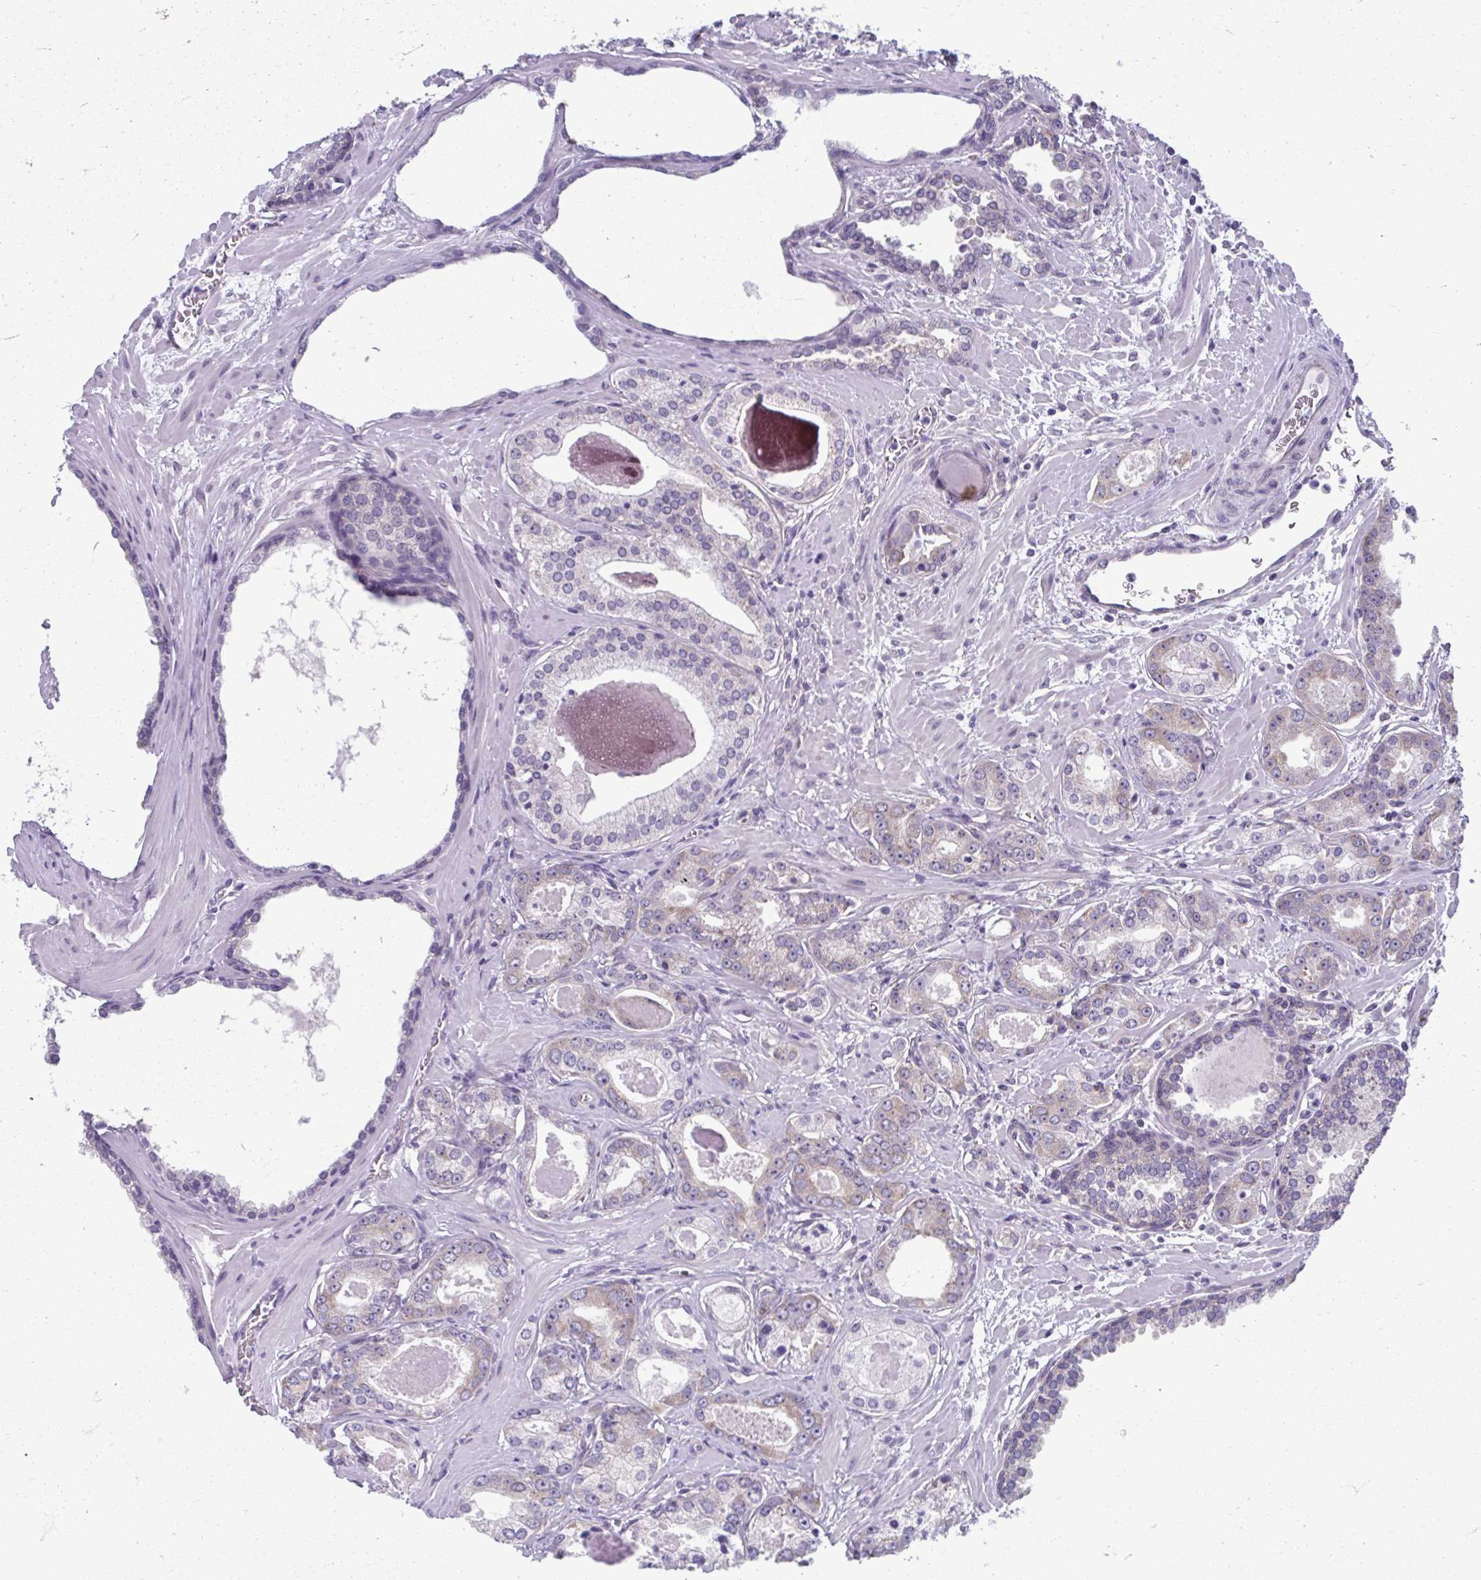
{"staining": {"intensity": "weak", "quantity": "<25%", "location": "cytoplasmic/membranous"}, "tissue": "prostate cancer", "cell_type": "Tumor cells", "image_type": "cancer", "snomed": [{"axis": "morphology", "description": "Adenocarcinoma, Low grade"}, {"axis": "topography", "description": "Prostate"}], "caption": "DAB (3,3'-diaminobenzidine) immunohistochemical staining of prostate adenocarcinoma (low-grade) exhibits no significant staining in tumor cells.", "gene": "TMEM108", "patient": {"sex": "male", "age": 64}}